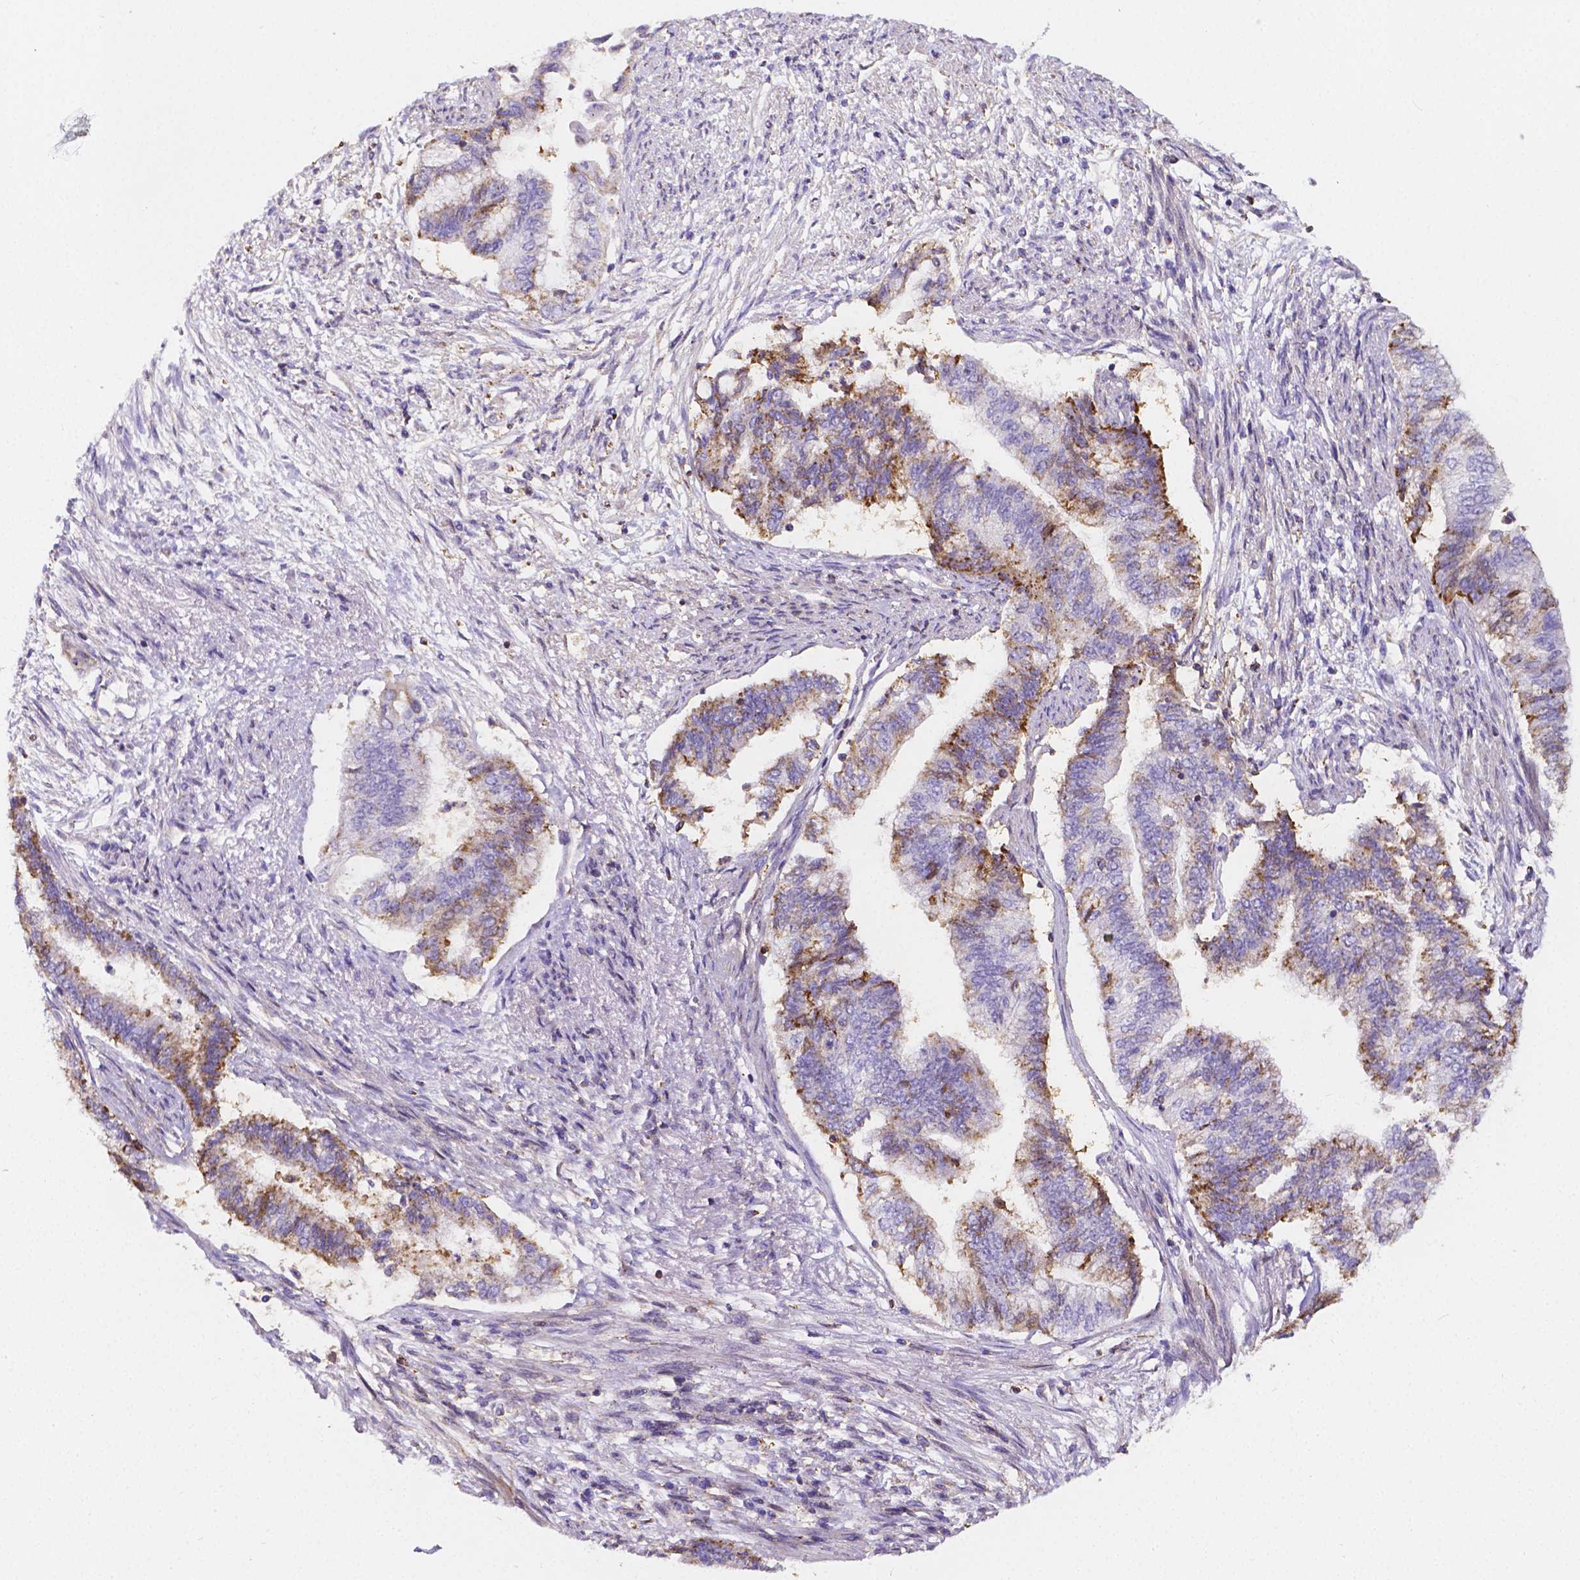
{"staining": {"intensity": "moderate", "quantity": "25%-75%", "location": "cytoplasmic/membranous"}, "tissue": "endometrial cancer", "cell_type": "Tumor cells", "image_type": "cancer", "snomed": [{"axis": "morphology", "description": "Adenocarcinoma, NOS"}, {"axis": "topography", "description": "Endometrium"}], "caption": "Endometrial cancer (adenocarcinoma) stained with a brown dye displays moderate cytoplasmic/membranous positive staining in approximately 25%-75% of tumor cells.", "gene": "GABRD", "patient": {"sex": "female", "age": 65}}